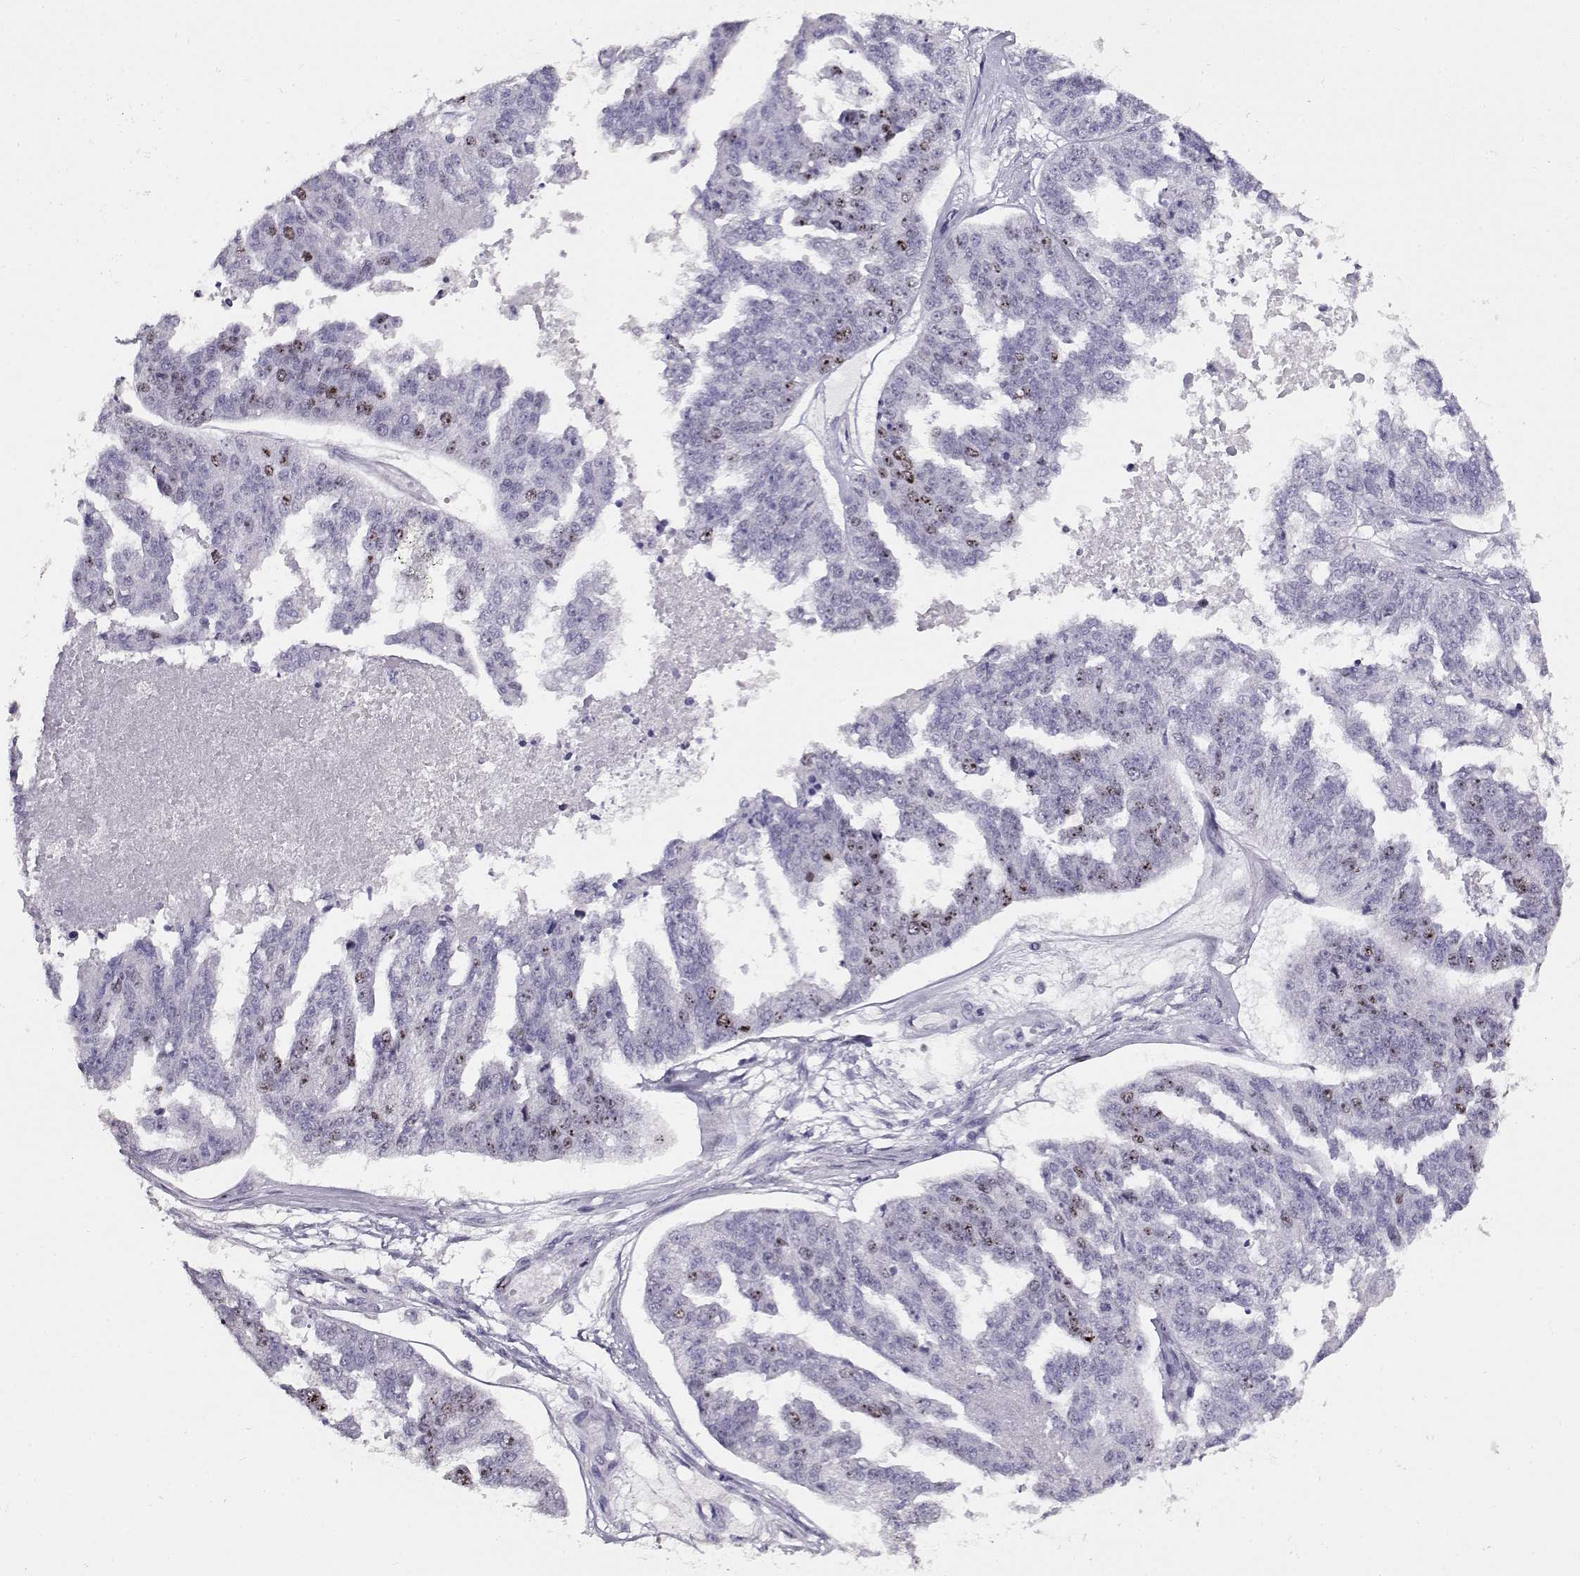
{"staining": {"intensity": "weak", "quantity": "<25%", "location": "nuclear"}, "tissue": "ovarian cancer", "cell_type": "Tumor cells", "image_type": "cancer", "snomed": [{"axis": "morphology", "description": "Cystadenocarcinoma, serous, NOS"}, {"axis": "topography", "description": "Ovary"}], "caption": "Tumor cells are negative for protein expression in human ovarian cancer.", "gene": "NPW", "patient": {"sex": "female", "age": 58}}